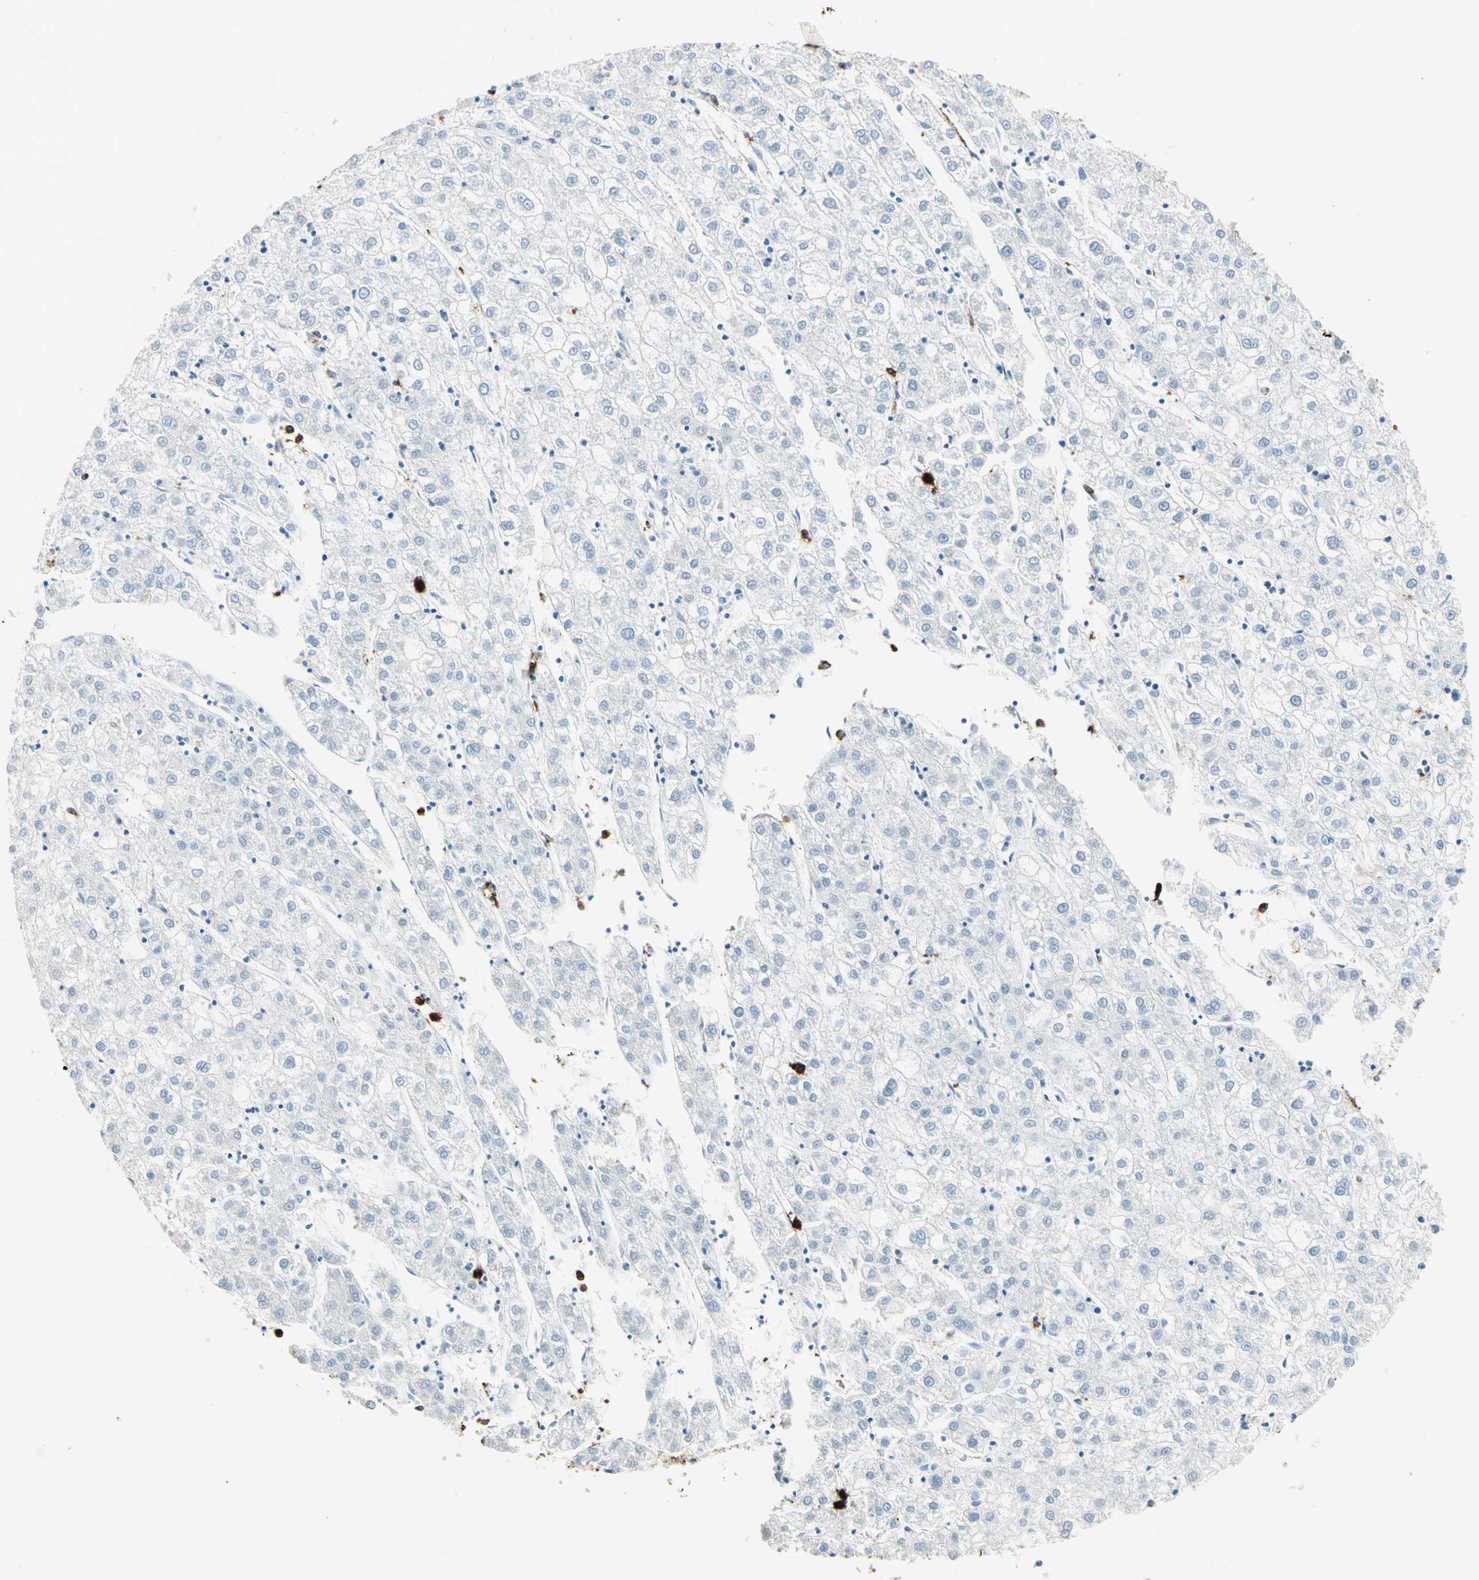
{"staining": {"intensity": "negative", "quantity": "none", "location": "none"}, "tissue": "liver cancer", "cell_type": "Tumor cells", "image_type": "cancer", "snomed": [{"axis": "morphology", "description": "Carcinoma, Hepatocellular, NOS"}, {"axis": "topography", "description": "Liver"}], "caption": "IHC of human liver hepatocellular carcinoma displays no positivity in tumor cells. (DAB immunohistochemistry (IHC) with hematoxylin counter stain).", "gene": "NFKBIZ", "patient": {"sex": "male", "age": 72}}